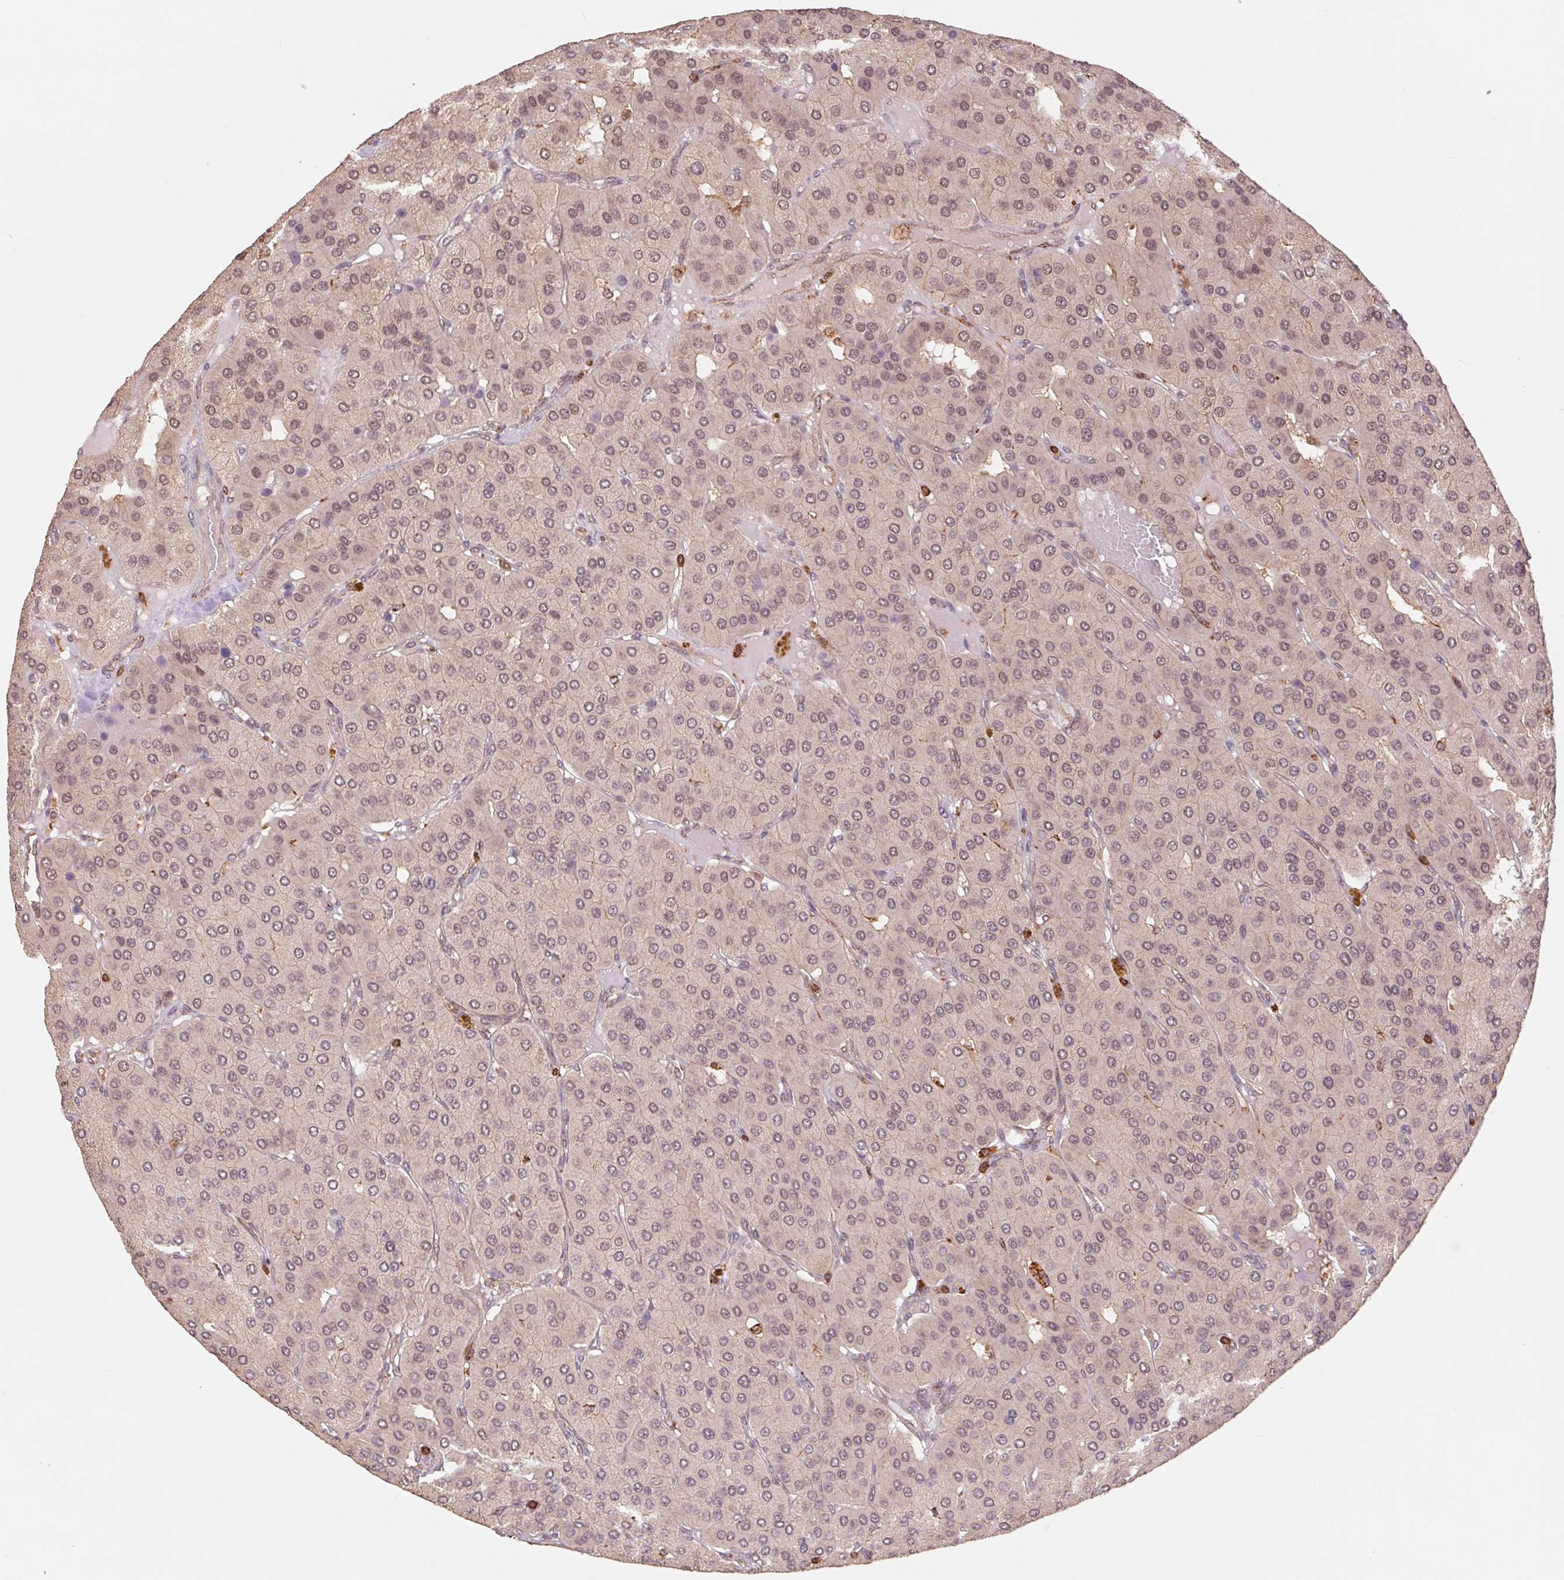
{"staining": {"intensity": "weak", "quantity": "<25%", "location": "cytoplasmic/membranous,nuclear"}, "tissue": "parathyroid gland", "cell_type": "Glandular cells", "image_type": "normal", "snomed": [{"axis": "morphology", "description": "Normal tissue, NOS"}, {"axis": "morphology", "description": "Adenoma, NOS"}, {"axis": "topography", "description": "Parathyroid gland"}], "caption": "A high-resolution histopathology image shows immunohistochemistry staining of normal parathyroid gland, which shows no significant staining in glandular cells. The staining is performed using DAB brown chromogen with nuclei counter-stained in using hematoxylin.", "gene": "URM1", "patient": {"sex": "female", "age": 86}}